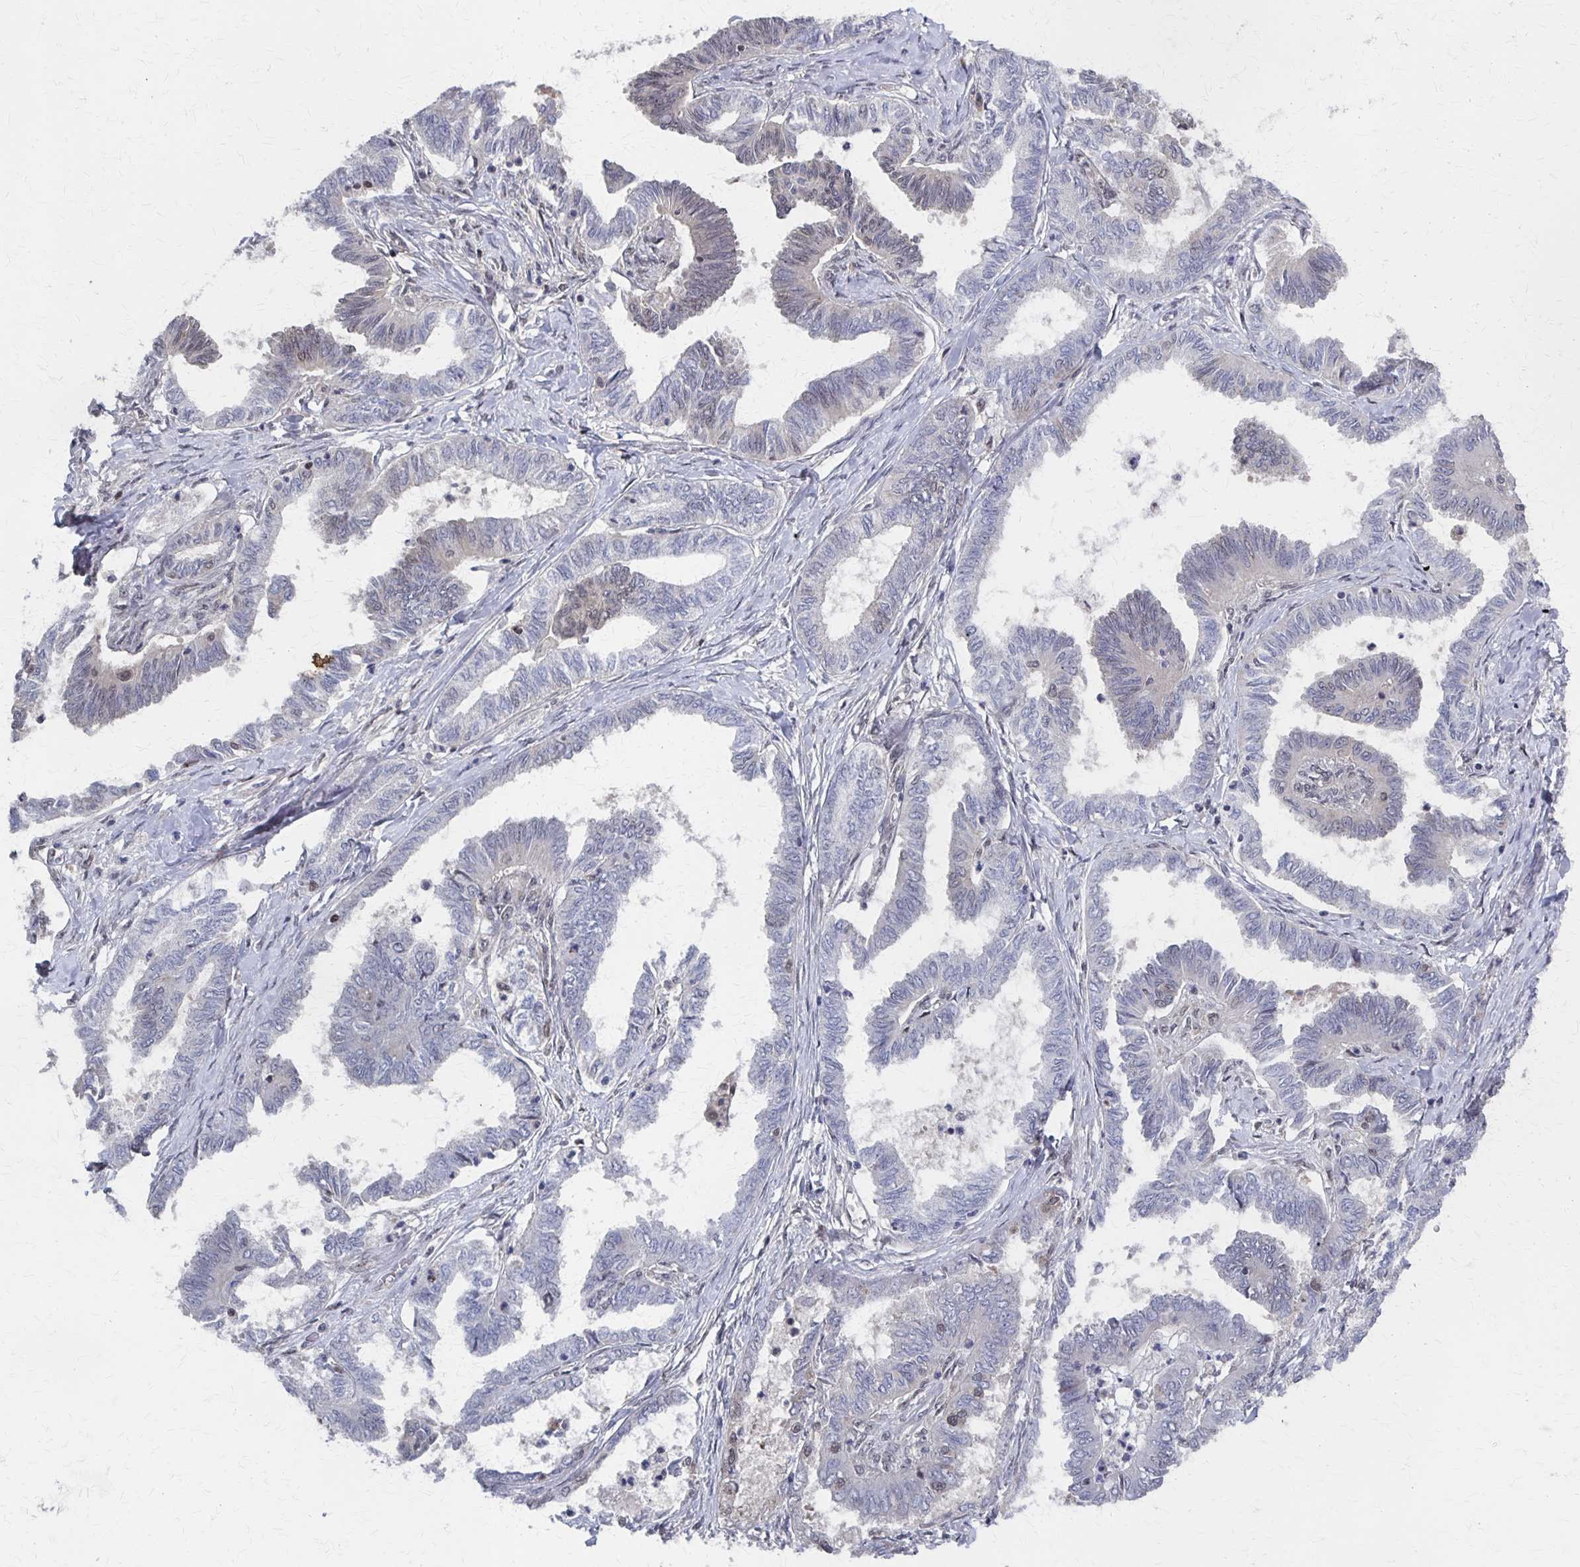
{"staining": {"intensity": "weak", "quantity": "25%-75%", "location": "nuclear"}, "tissue": "ovarian cancer", "cell_type": "Tumor cells", "image_type": "cancer", "snomed": [{"axis": "morphology", "description": "Carcinoma, endometroid"}, {"axis": "topography", "description": "Ovary"}], "caption": "IHC staining of ovarian cancer, which shows low levels of weak nuclear positivity in about 25%-75% of tumor cells indicating weak nuclear protein positivity. The staining was performed using DAB (3,3'-diaminobenzidine) (brown) for protein detection and nuclei were counterstained in hematoxylin (blue).", "gene": "GTF2B", "patient": {"sex": "female", "age": 70}}